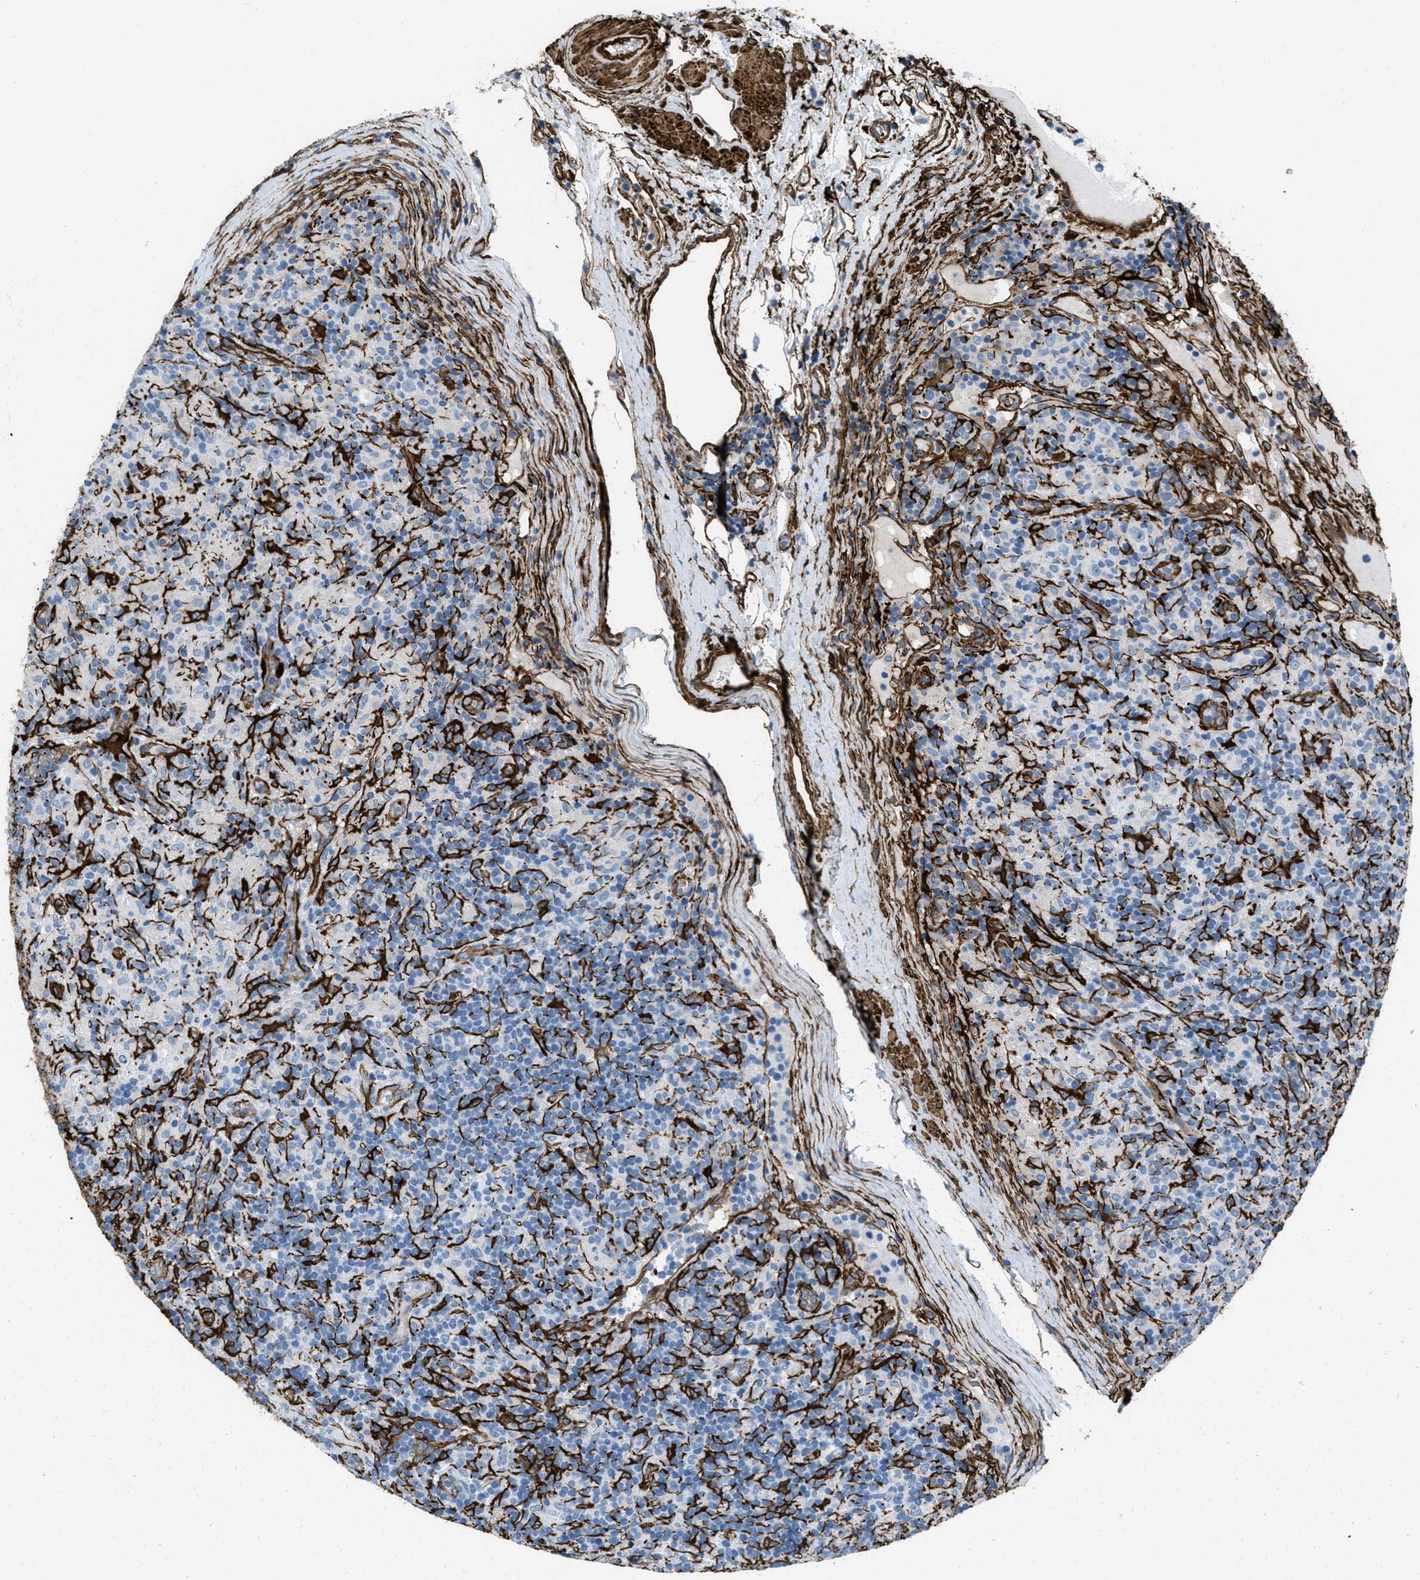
{"staining": {"intensity": "negative", "quantity": "none", "location": "none"}, "tissue": "lymphoma", "cell_type": "Tumor cells", "image_type": "cancer", "snomed": [{"axis": "morphology", "description": "Hodgkin's disease, NOS"}, {"axis": "topography", "description": "Lymph node"}], "caption": "Immunohistochemistry (IHC) photomicrograph of neoplastic tissue: human lymphoma stained with DAB demonstrates no significant protein positivity in tumor cells.", "gene": "CALD1", "patient": {"sex": "male", "age": 70}}